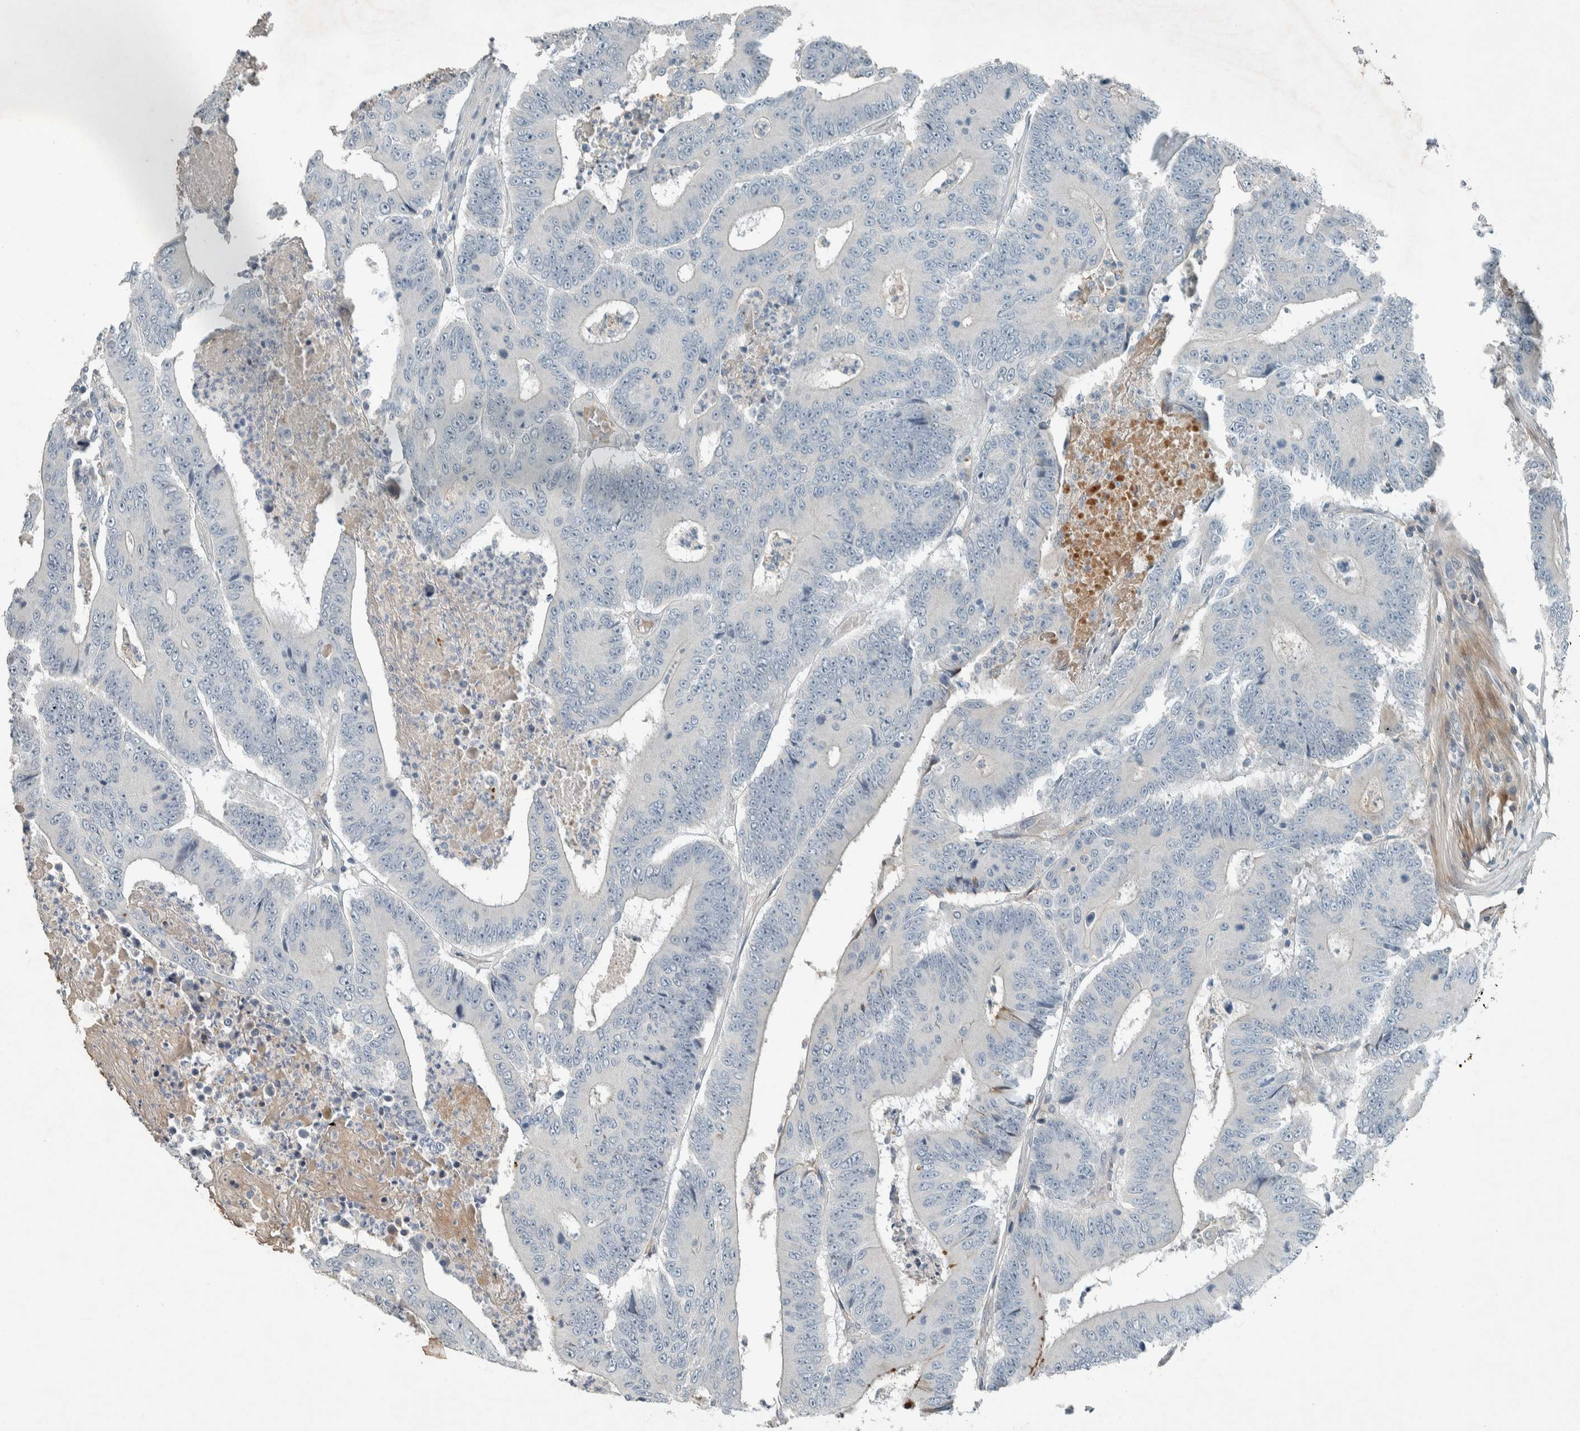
{"staining": {"intensity": "negative", "quantity": "none", "location": "none"}, "tissue": "colorectal cancer", "cell_type": "Tumor cells", "image_type": "cancer", "snomed": [{"axis": "morphology", "description": "Adenocarcinoma, NOS"}, {"axis": "topography", "description": "Colon"}], "caption": "Human colorectal adenocarcinoma stained for a protein using IHC displays no staining in tumor cells.", "gene": "CERCAM", "patient": {"sex": "male", "age": 83}}